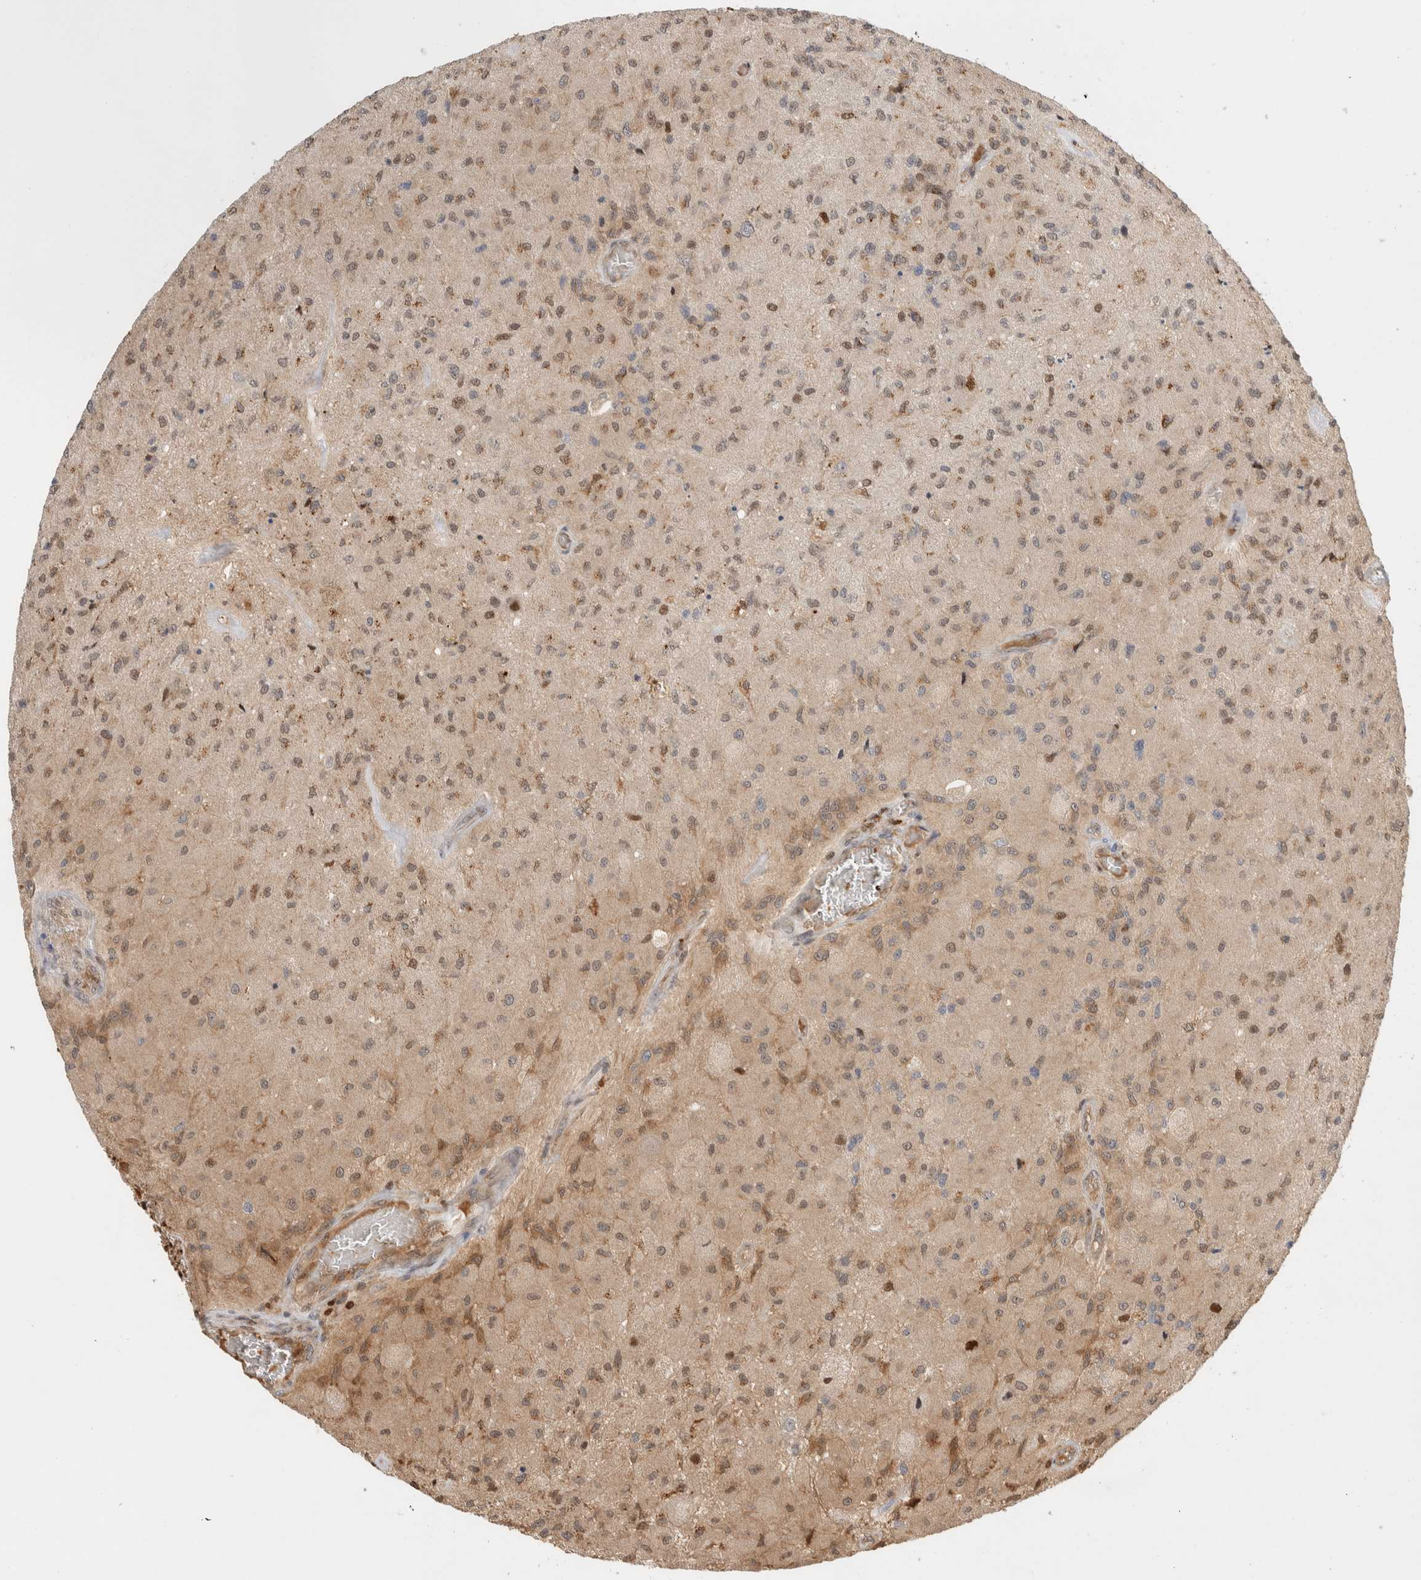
{"staining": {"intensity": "weak", "quantity": "25%-75%", "location": "nuclear"}, "tissue": "glioma", "cell_type": "Tumor cells", "image_type": "cancer", "snomed": [{"axis": "morphology", "description": "Normal tissue, NOS"}, {"axis": "morphology", "description": "Glioma, malignant, High grade"}, {"axis": "topography", "description": "Cerebral cortex"}], "caption": "A brown stain labels weak nuclear expression of a protein in glioma tumor cells.", "gene": "OTUD6B", "patient": {"sex": "male", "age": 77}}